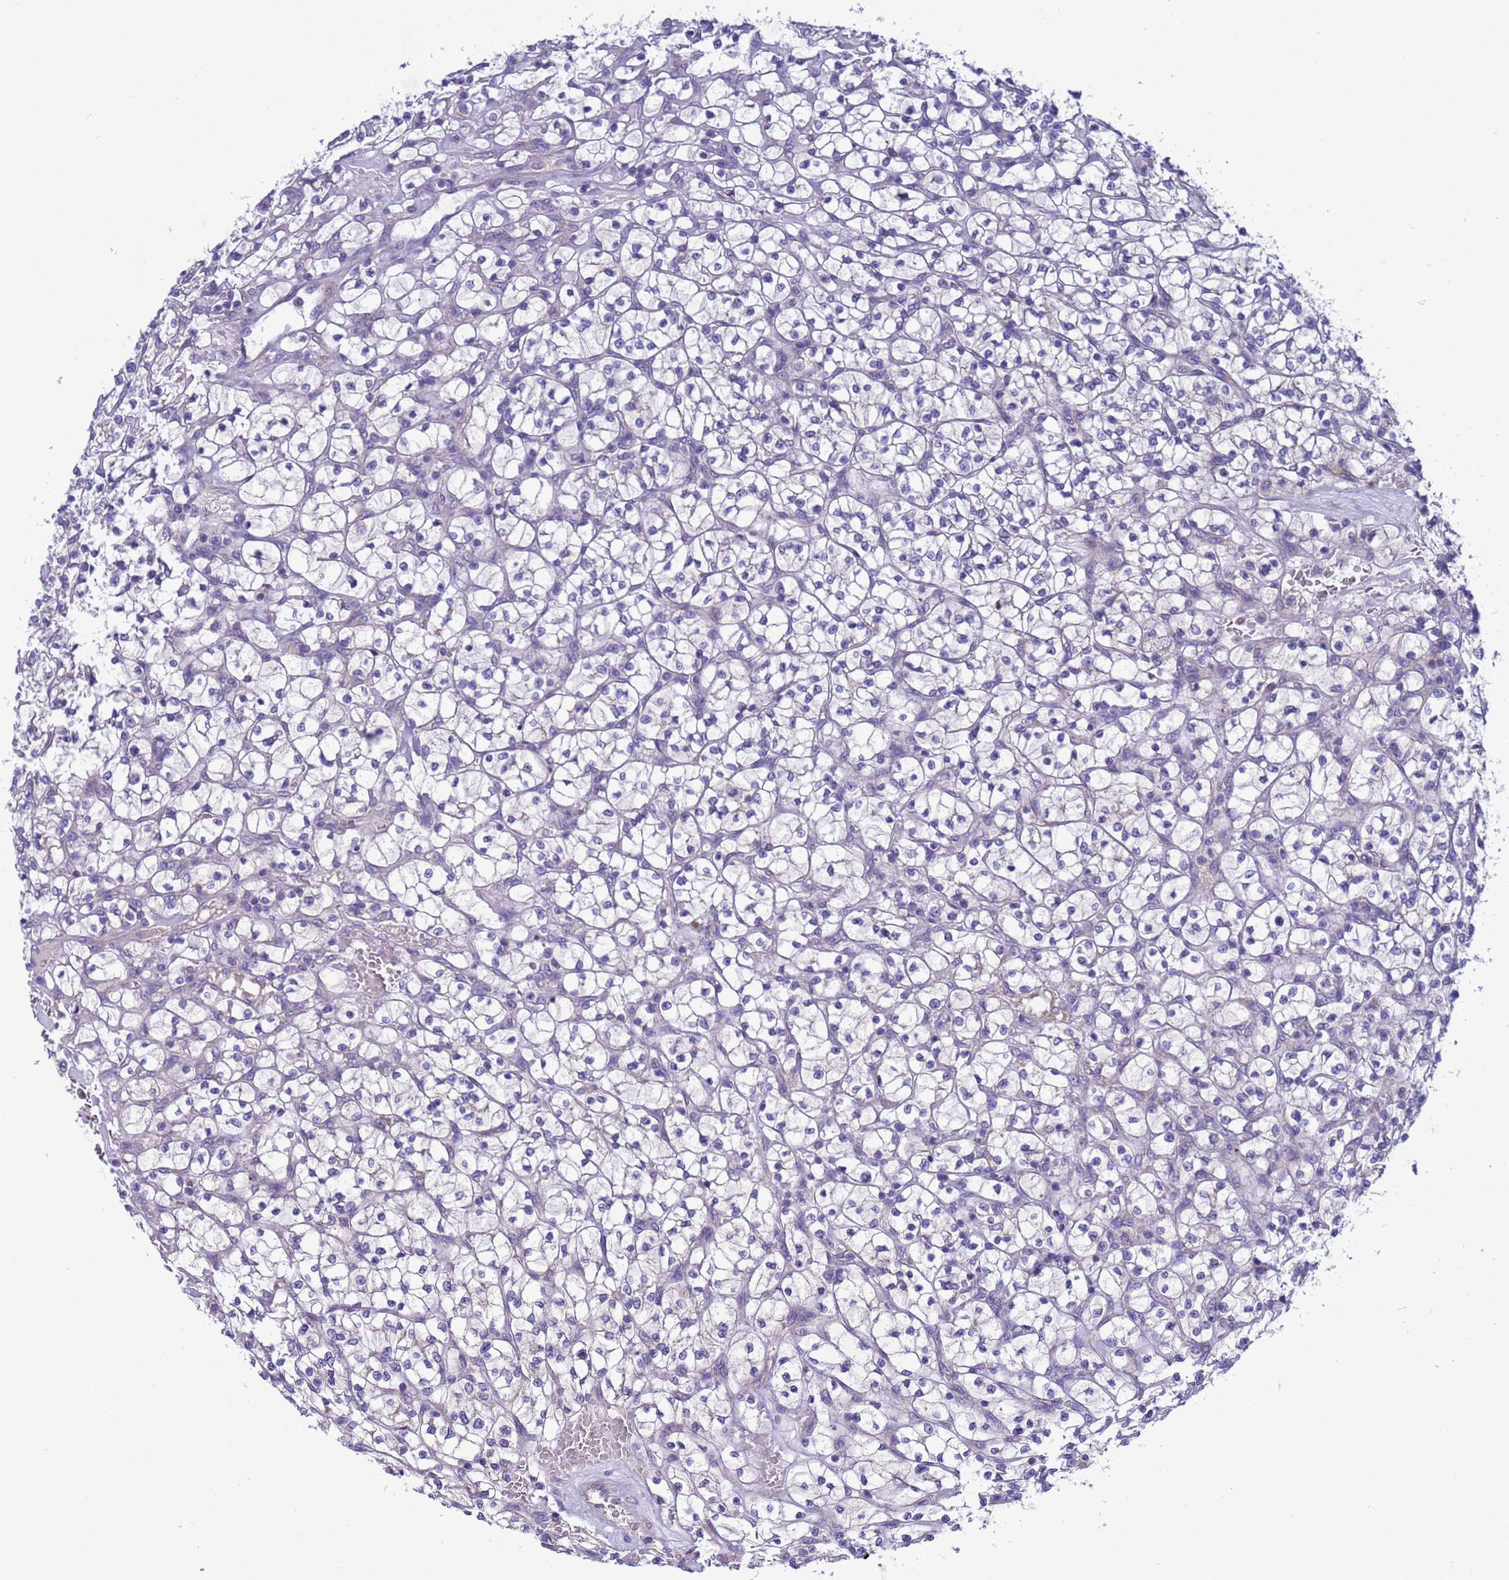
{"staining": {"intensity": "negative", "quantity": "none", "location": "none"}, "tissue": "renal cancer", "cell_type": "Tumor cells", "image_type": "cancer", "snomed": [{"axis": "morphology", "description": "Adenocarcinoma, NOS"}, {"axis": "topography", "description": "Kidney"}], "caption": "This histopathology image is of renal adenocarcinoma stained with IHC to label a protein in brown with the nuclei are counter-stained blue. There is no positivity in tumor cells. (DAB immunohistochemistry (IHC), high magnification).", "gene": "RC3H2", "patient": {"sex": "female", "age": 64}}